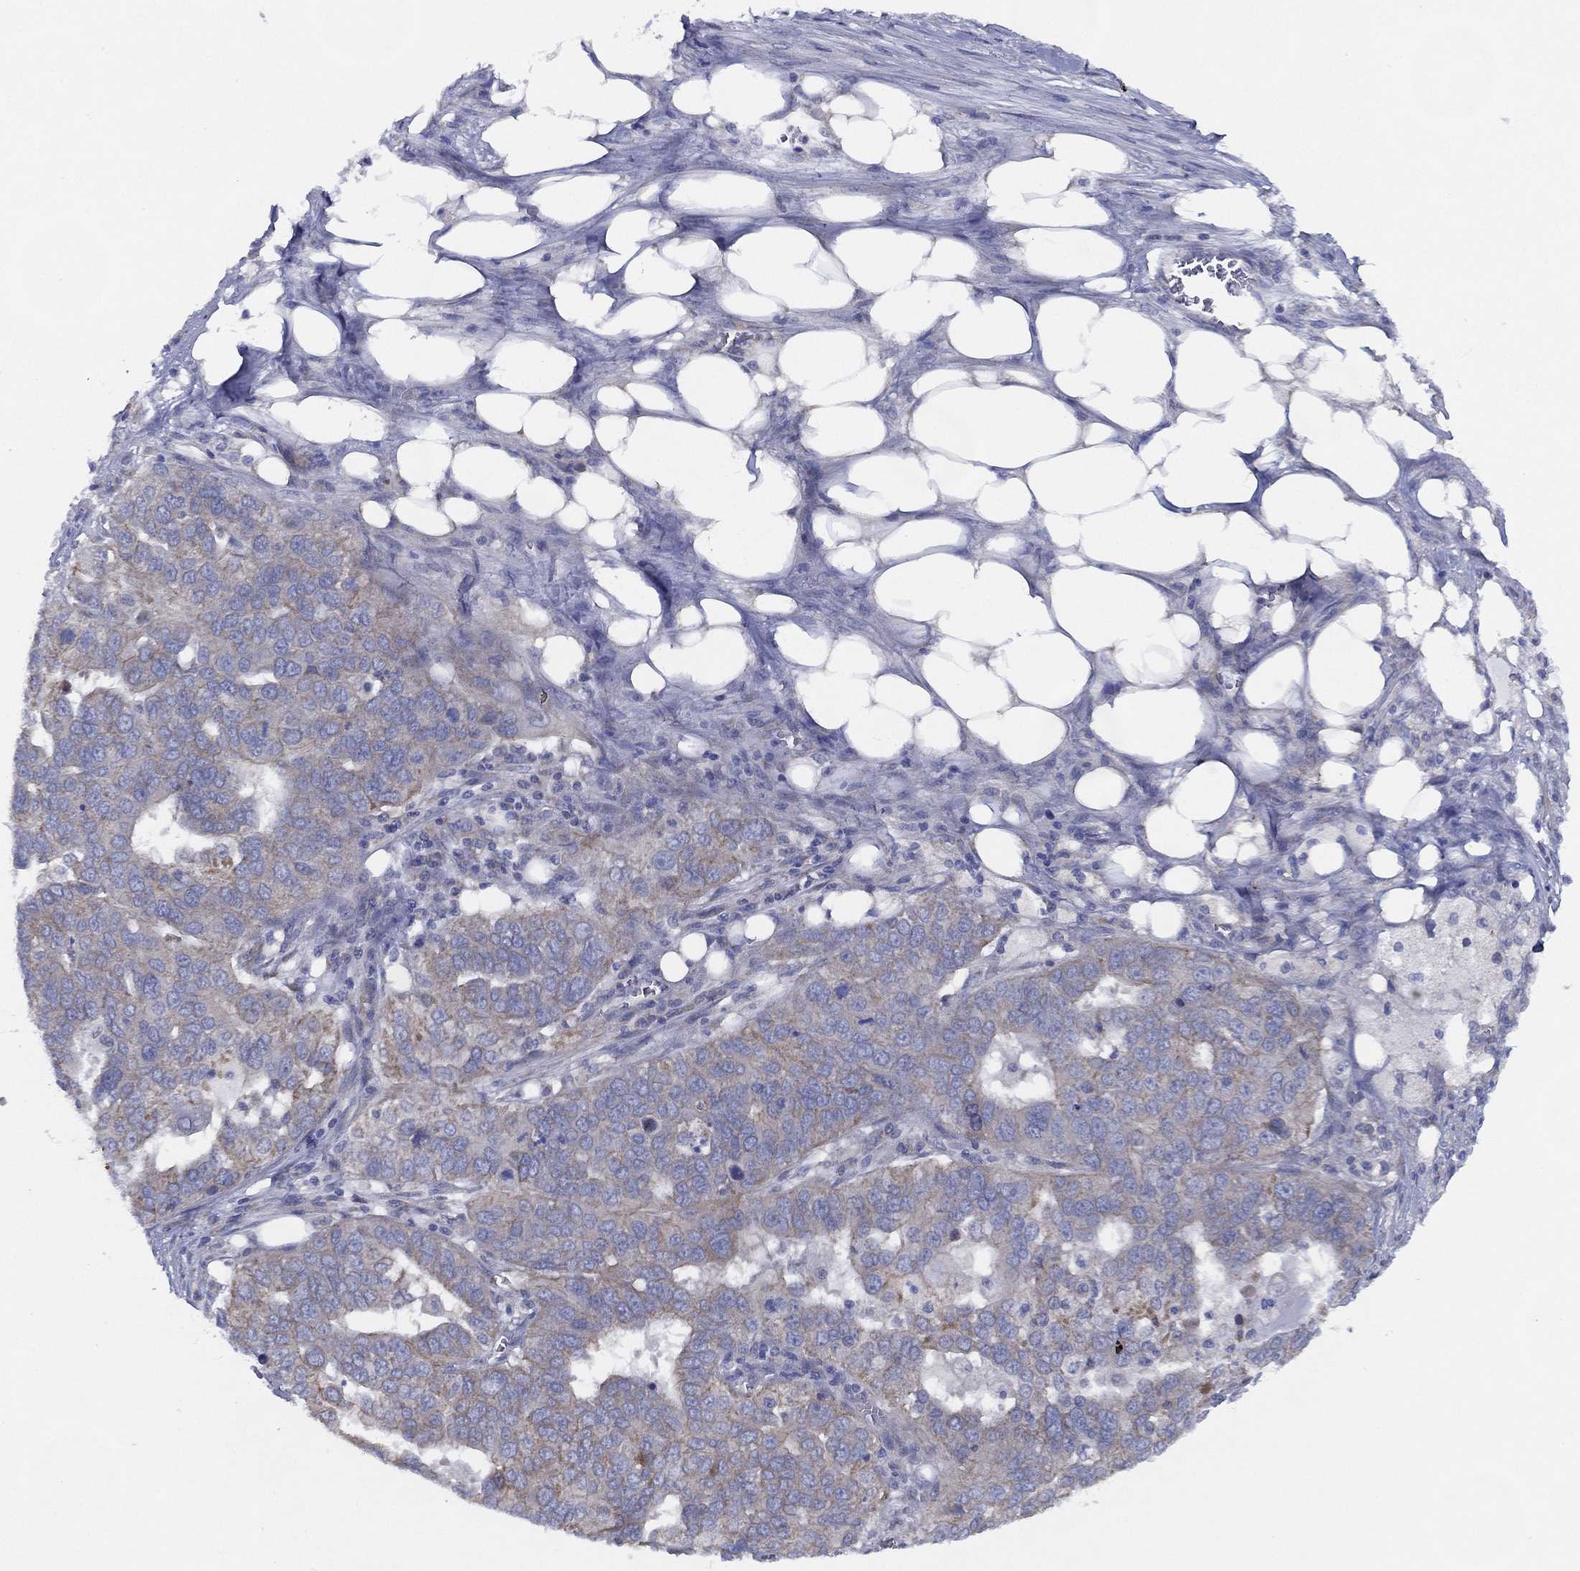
{"staining": {"intensity": "weak", "quantity": "<25%", "location": "cytoplasmic/membranous"}, "tissue": "ovarian cancer", "cell_type": "Tumor cells", "image_type": "cancer", "snomed": [{"axis": "morphology", "description": "Carcinoma, endometroid"}, {"axis": "topography", "description": "Soft tissue"}, {"axis": "topography", "description": "Ovary"}], "caption": "An IHC image of ovarian endometroid carcinoma is shown. There is no staining in tumor cells of ovarian endometroid carcinoma. (DAB (3,3'-diaminobenzidine) IHC, high magnification).", "gene": "ZNF223", "patient": {"sex": "female", "age": 52}}